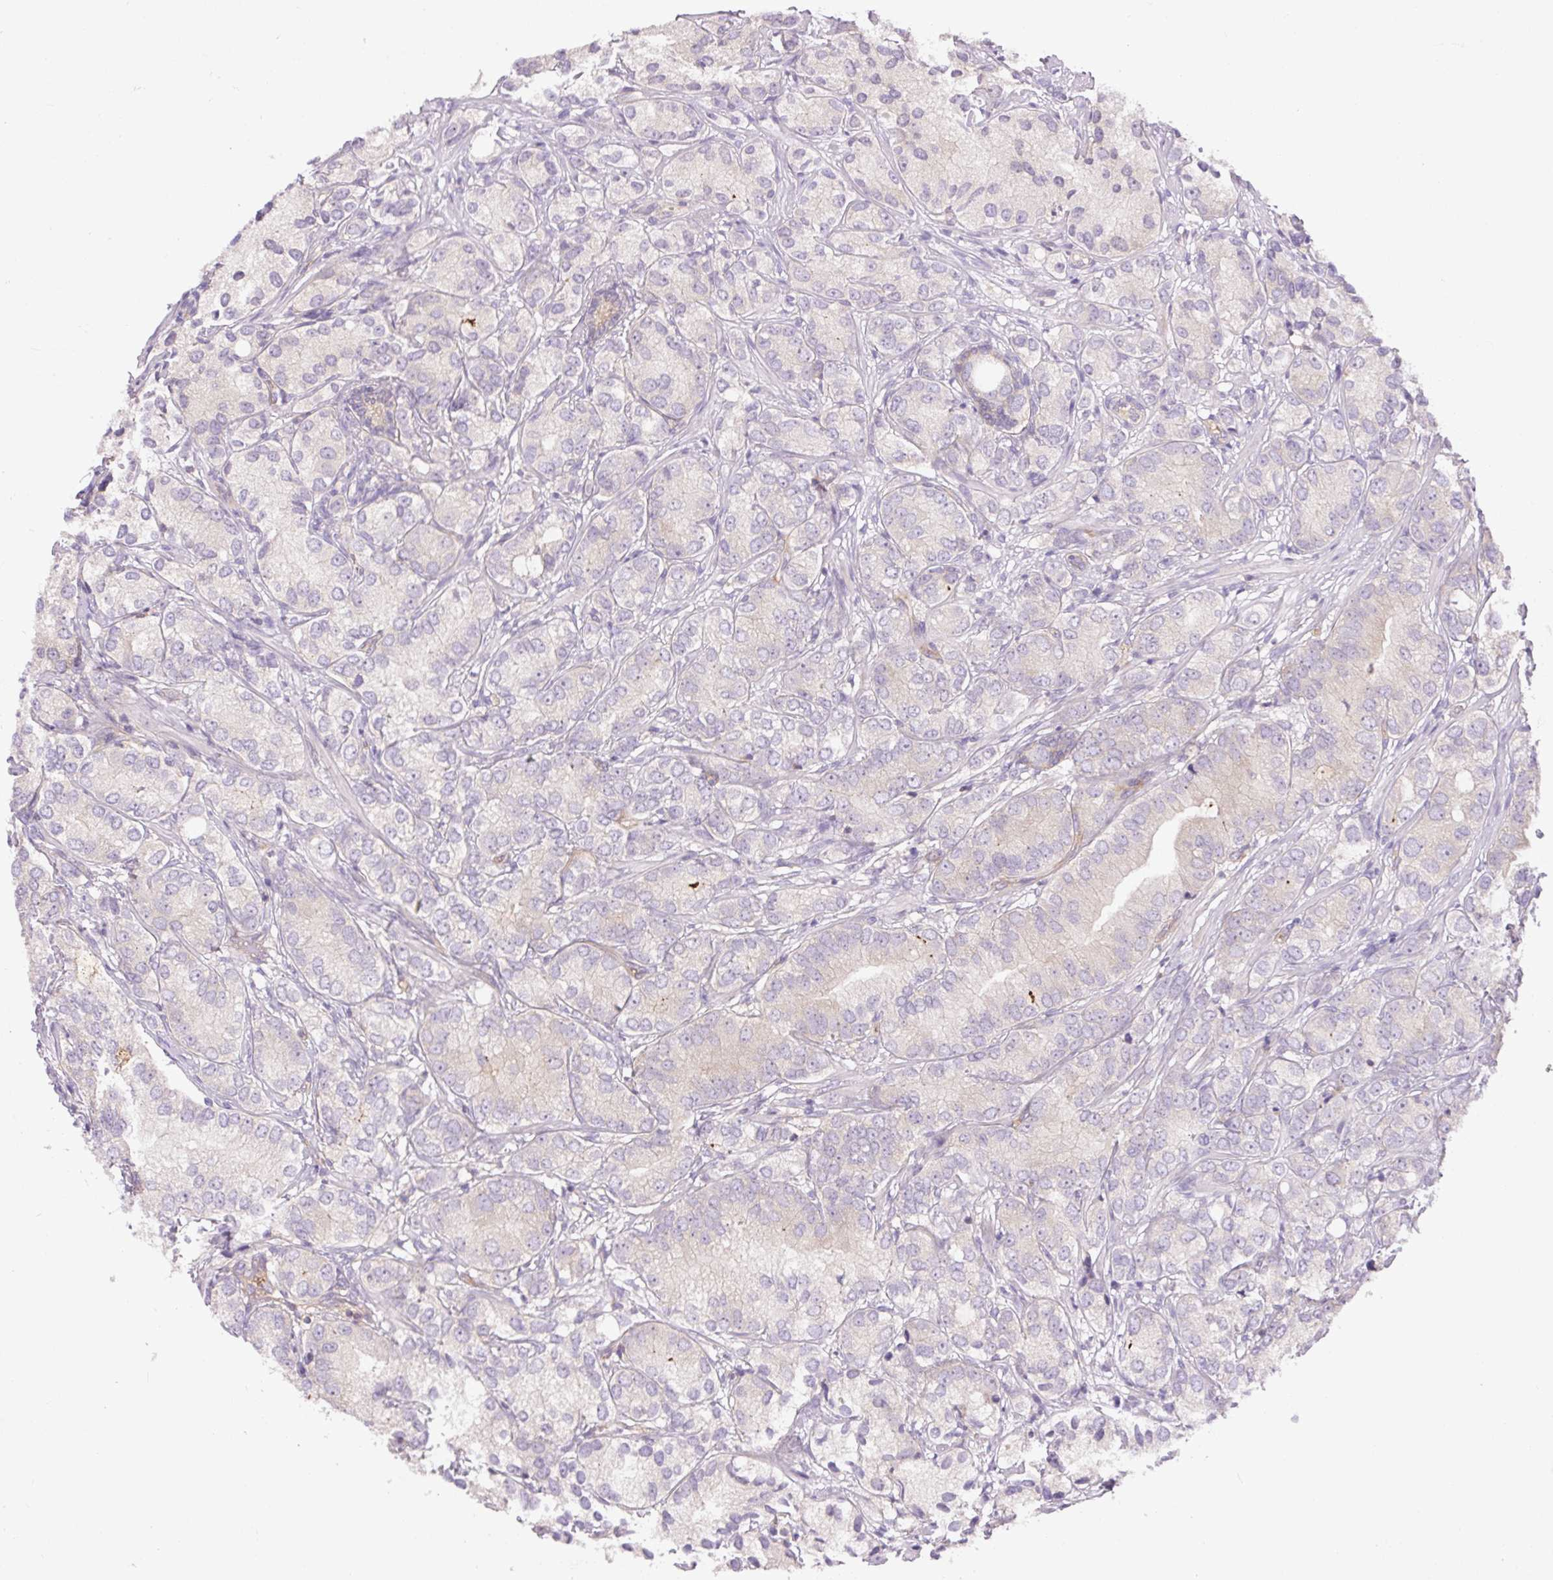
{"staining": {"intensity": "negative", "quantity": "none", "location": "none"}, "tissue": "prostate cancer", "cell_type": "Tumor cells", "image_type": "cancer", "snomed": [{"axis": "morphology", "description": "Adenocarcinoma, High grade"}, {"axis": "topography", "description": "Prostate"}], "caption": "Immunohistochemistry (IHC) of human adenocarcinoma (high-grade) (prostate) displays no positivity in tumor cells.", "gene": "MINK1", "patient": {"sex": "male", "age": 82}}